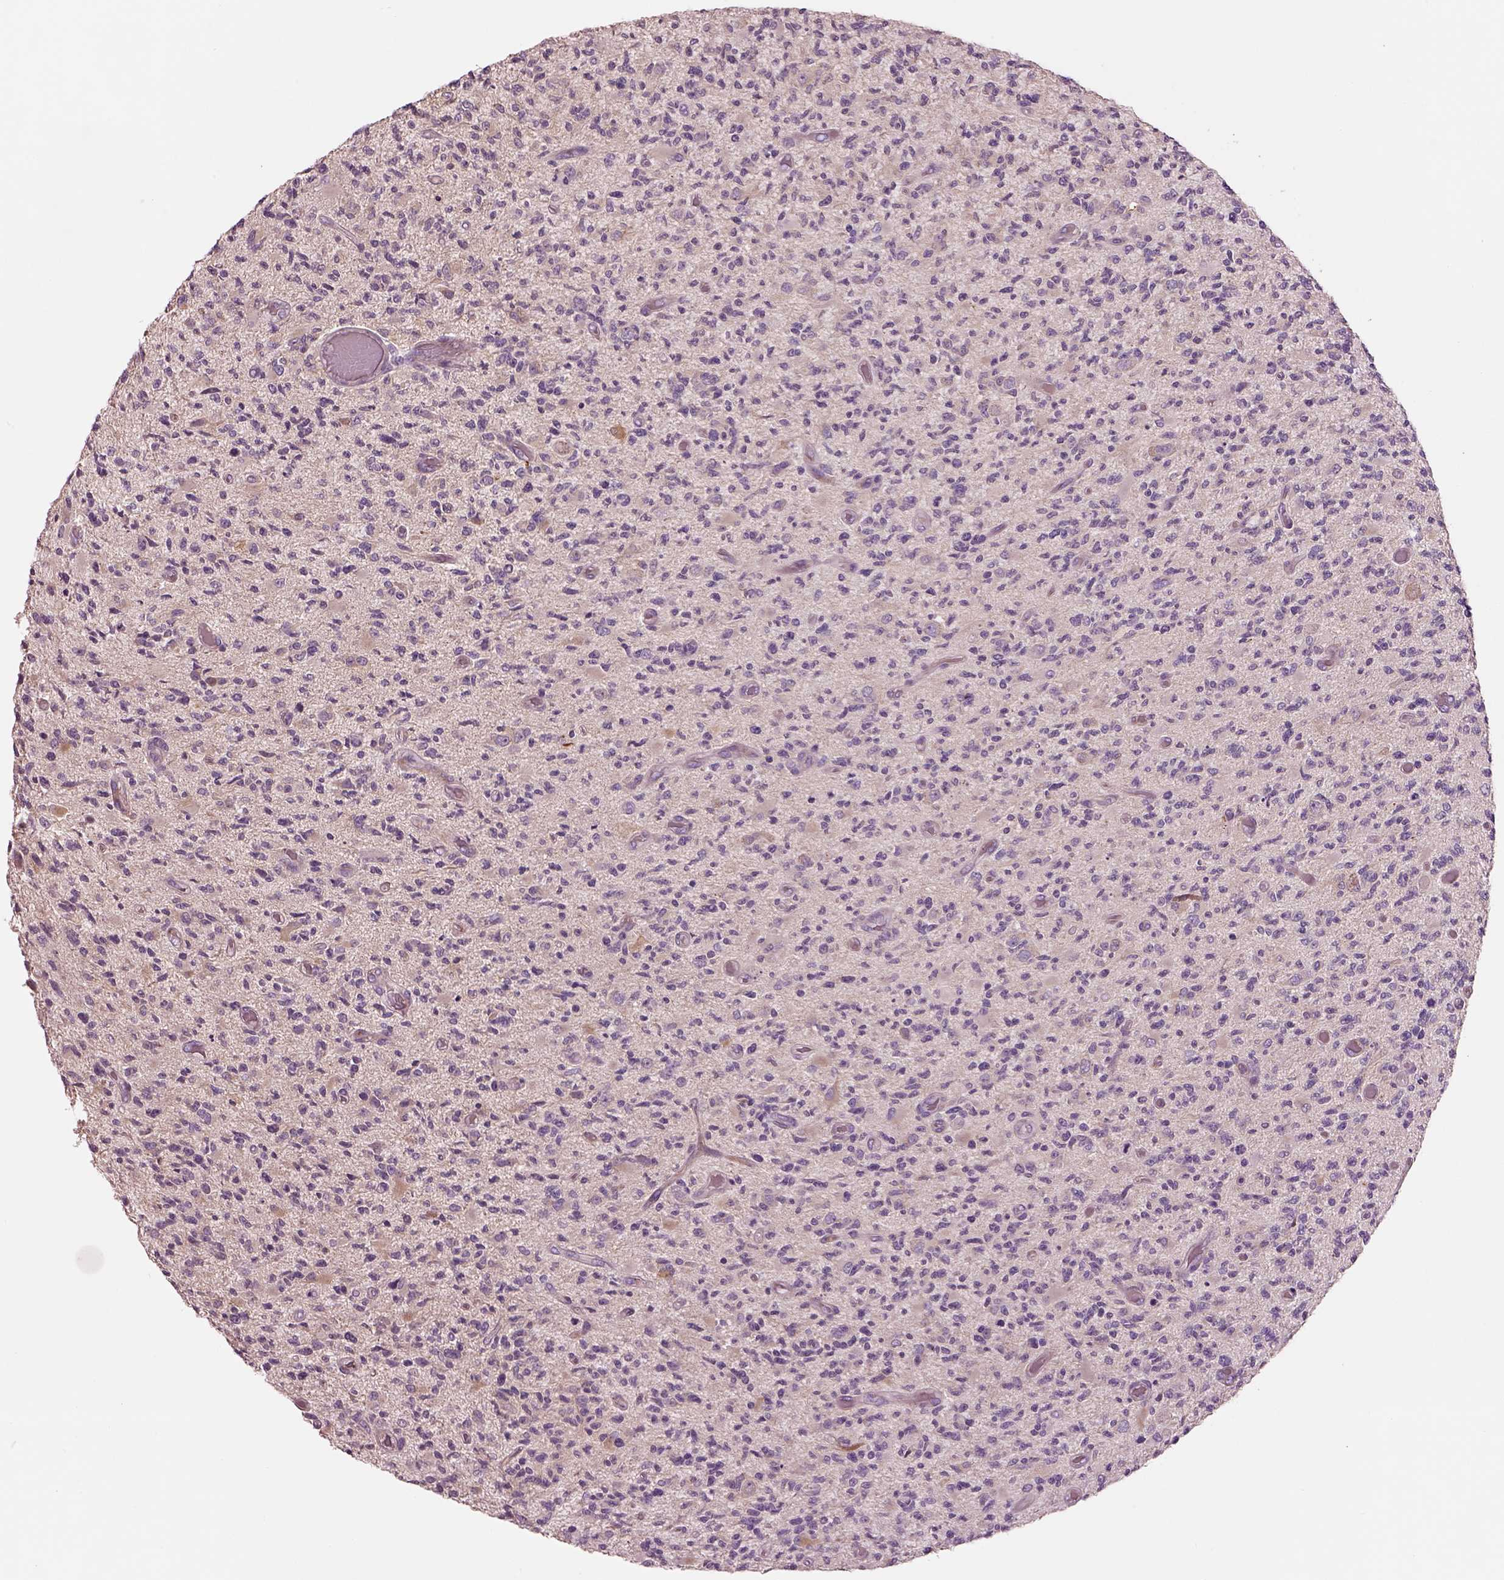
{"staining": {"intensity": "negative", "quantity": "none", "location": "none"}, "tissue": "glioma", "cell_type": "Tumor cells", "image_type": "cancer", "snomed": [{"axis": "morphology", "description": "Glioma, malignant, High grade"}, {"axis": "topography", "description": "Brain"}], "caption": "Tumor cells show no significant expression in glioma. (DAB immunohistochemistry (IHC) visualized using brightfield microscopy, high magnification).", "gene": "PLPP7", "patient": {"sex": "female", "age": 63}}